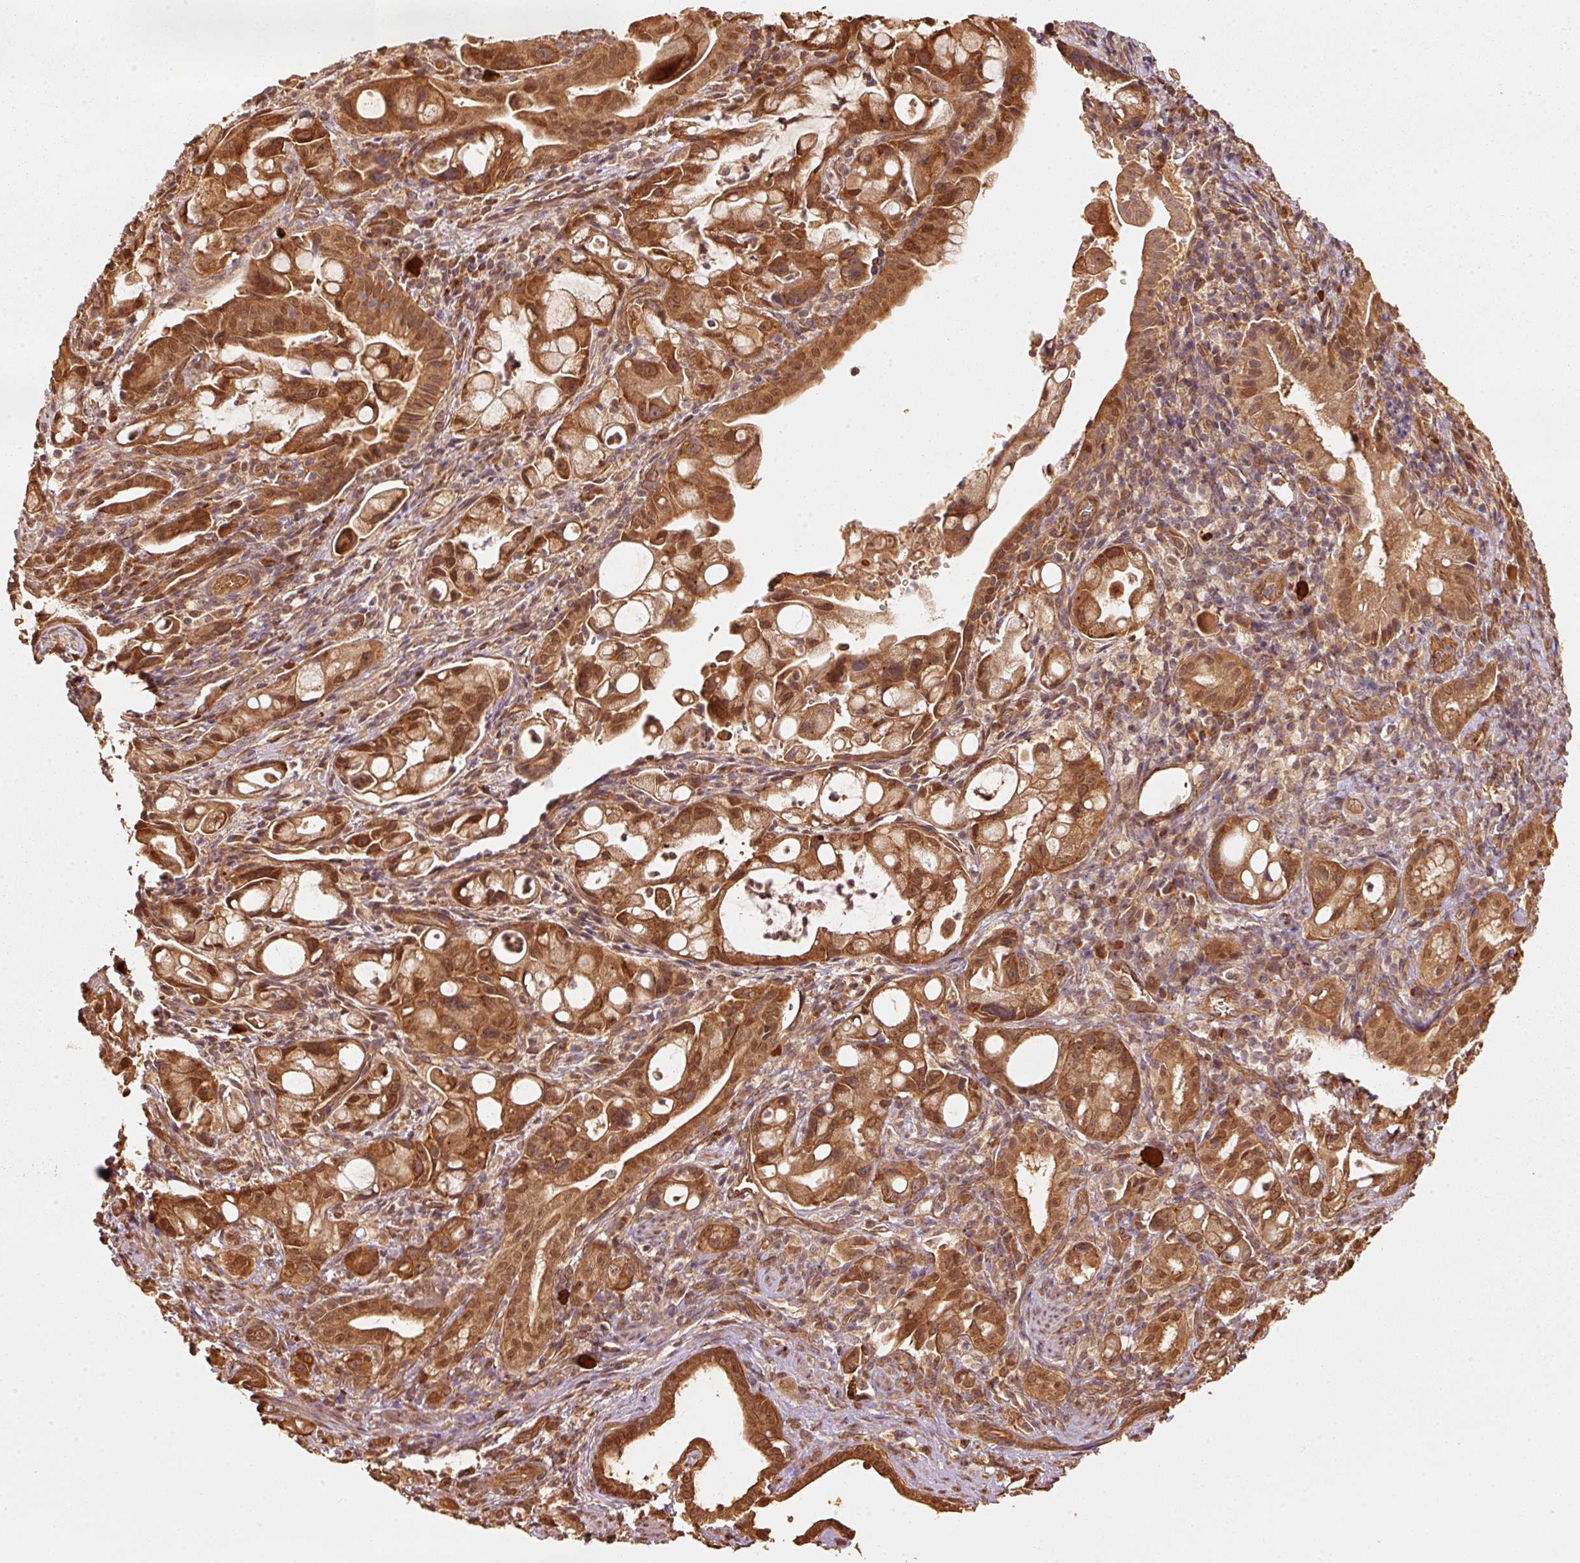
{"staining": {"intensity": "strong", "quantity": ">75%", "location": "cytoplasmic/membranous,nuclear"}, "tissue": "pancreatic cancer", "cell_type": "Tumor cells", "image_type": "cancer", "snomed": [{"axis": "morphology", "description": "Adenocarcinoma, NOS"}, {"axis": "topography", "description": "Pancreas"}], "caption": "Protein staining of adenocarcinoma (pancreatic) tissue exhibits strong cytoplasmic/membranous and nuclear positivity in about >75% of tumor cells.", "gene": "STAU1", "patient": {"sex": "male", "age": 68}}